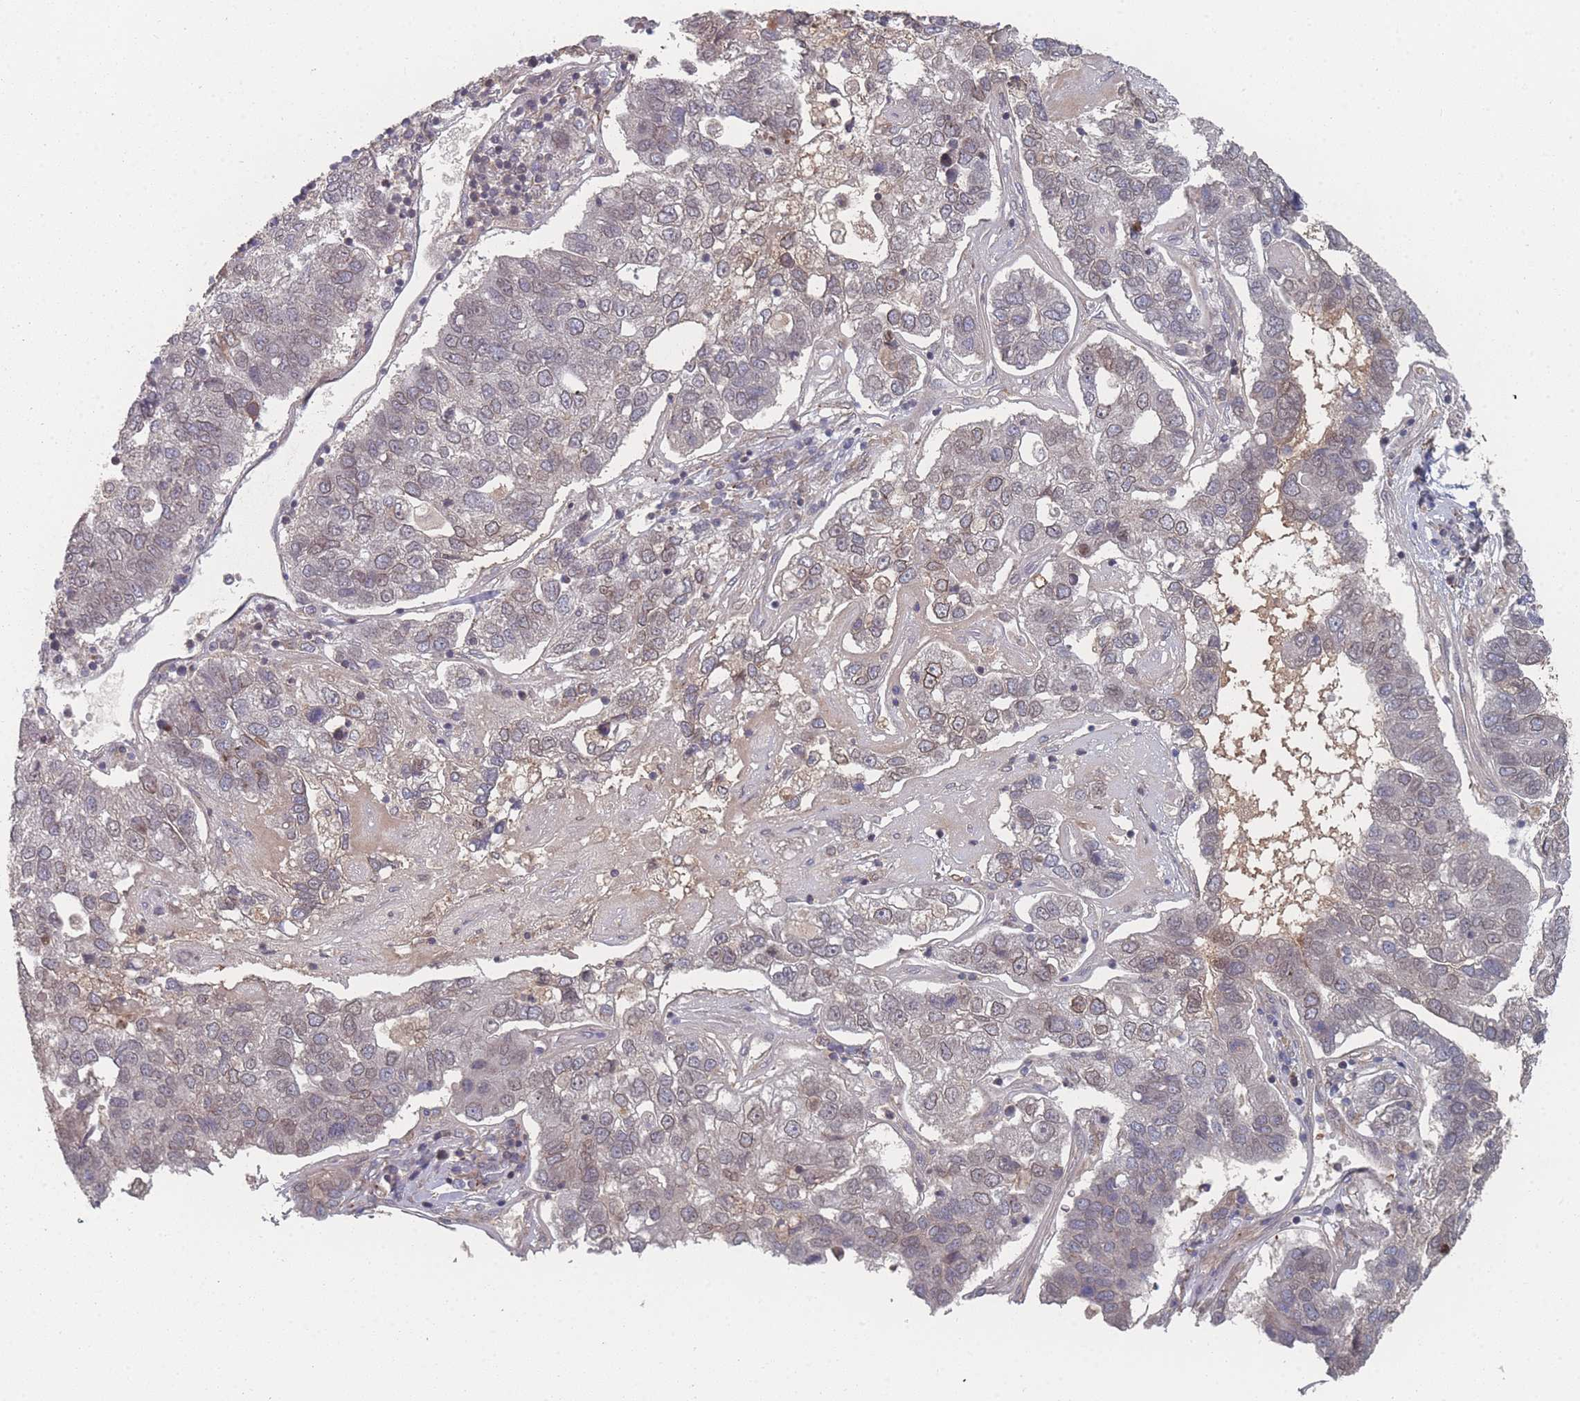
{"staining": {"intensity": "weak", "quantity": "<25%", "location": "nuclear"}, "tissue": "pancreatic cancer", "cell_type": "Tumor cells", "image_type": "cancer", "snomed": [{"axis": "morphology", "description": "Adenocarcinoma, NOS"}, {"axis": "topography", "description": "Pancreas"}], "caption": "Tumor cells are negative for brown protein staining in pancreatic adenocarcinoma.", "gene": "TBC1D25", "patient": {"sex": "female", "age": 61}}